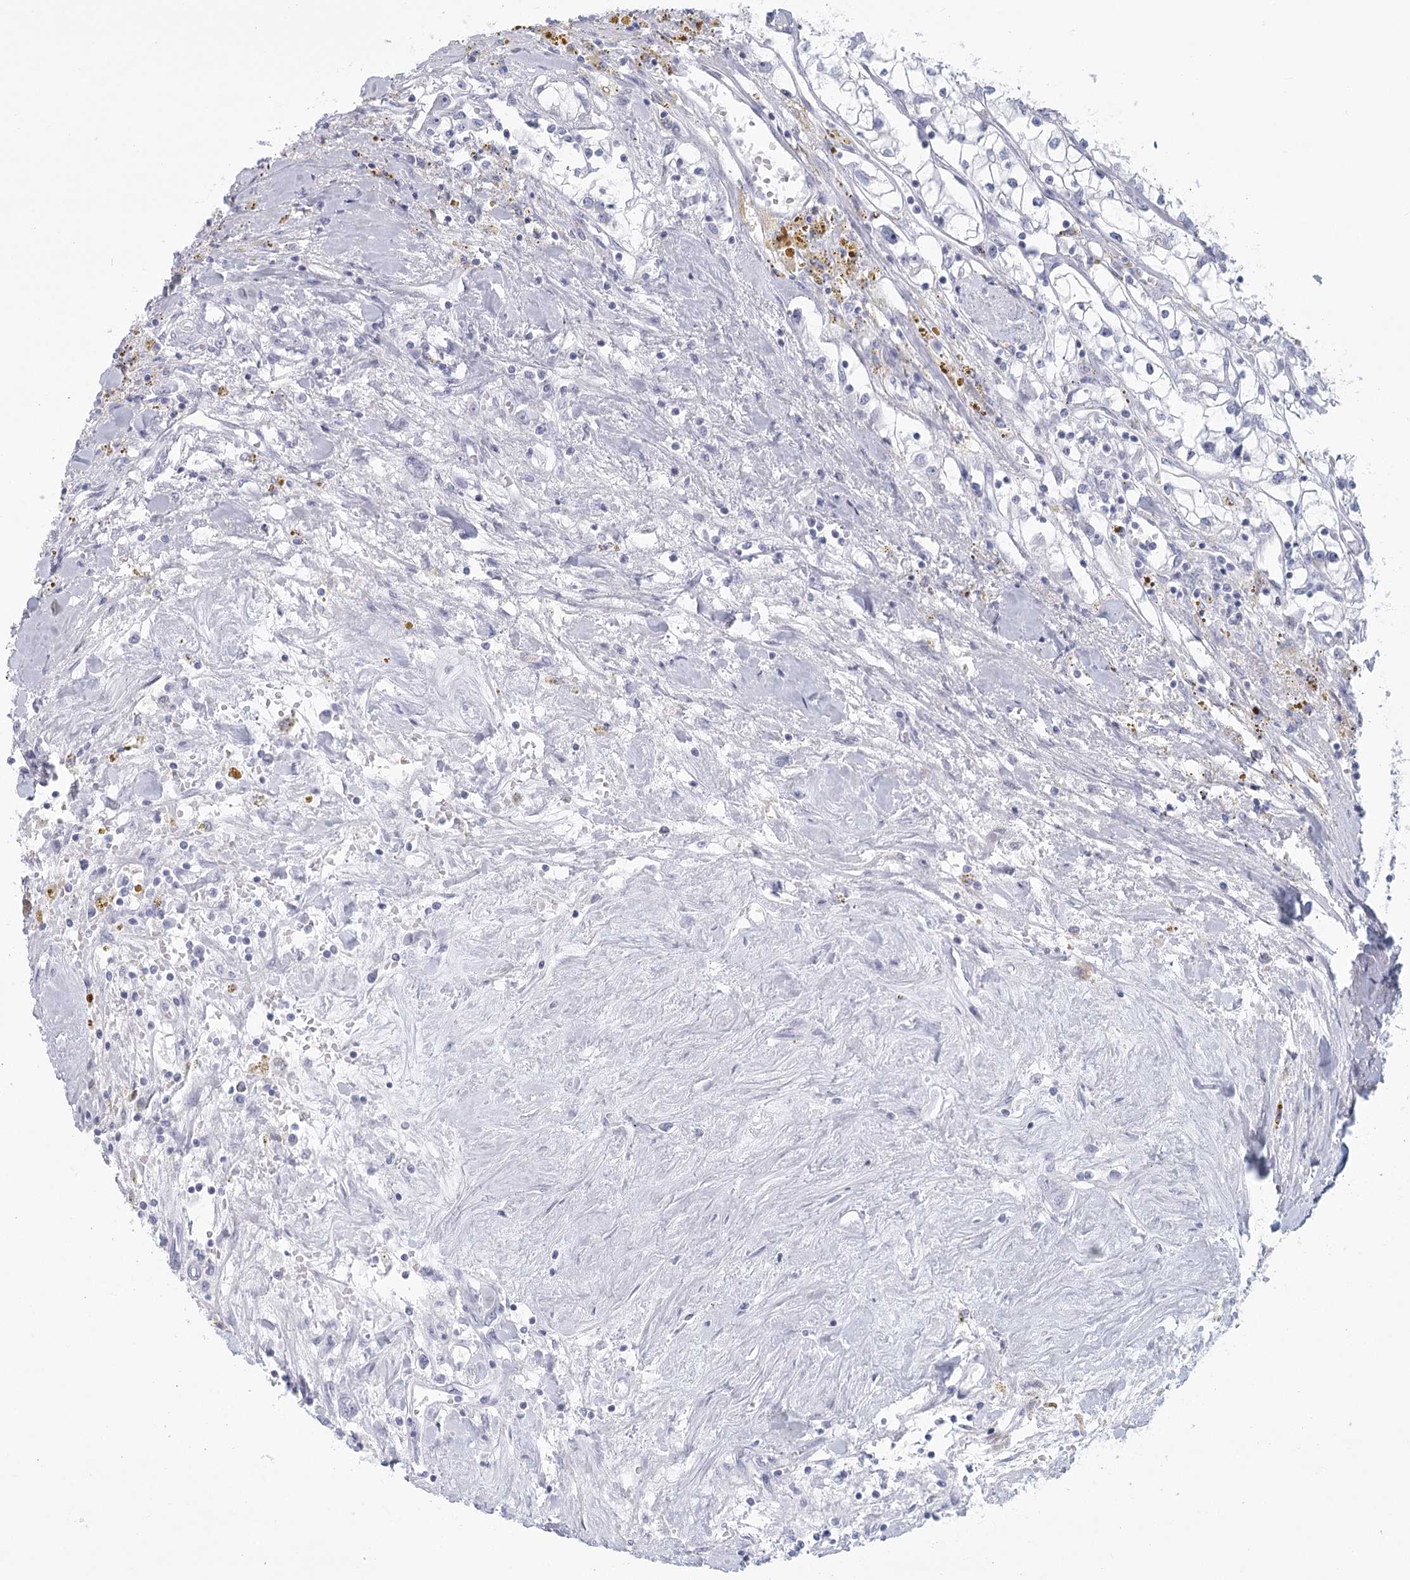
{"staining": {"intensity": "negative", "quantity": "none", "location": "none"}, "tissue": "renal cancer", "cell_type": "Tumor cells", "image_type": "cancer", "snomed": [{"axis": "morphology", "description": "Adenocarcinoma, NOS"}, {"axis": "topography", "description": "Kidney"}], "caption": "Immunohistochemistry histopathology image of neoplastic tissue: renal cancer (adenocarcinoma) stained with DAB displays no significant protein positivity in tumor cells.", "gene": "WNT8B", "patient": {"sex": "male", "age": 56}}